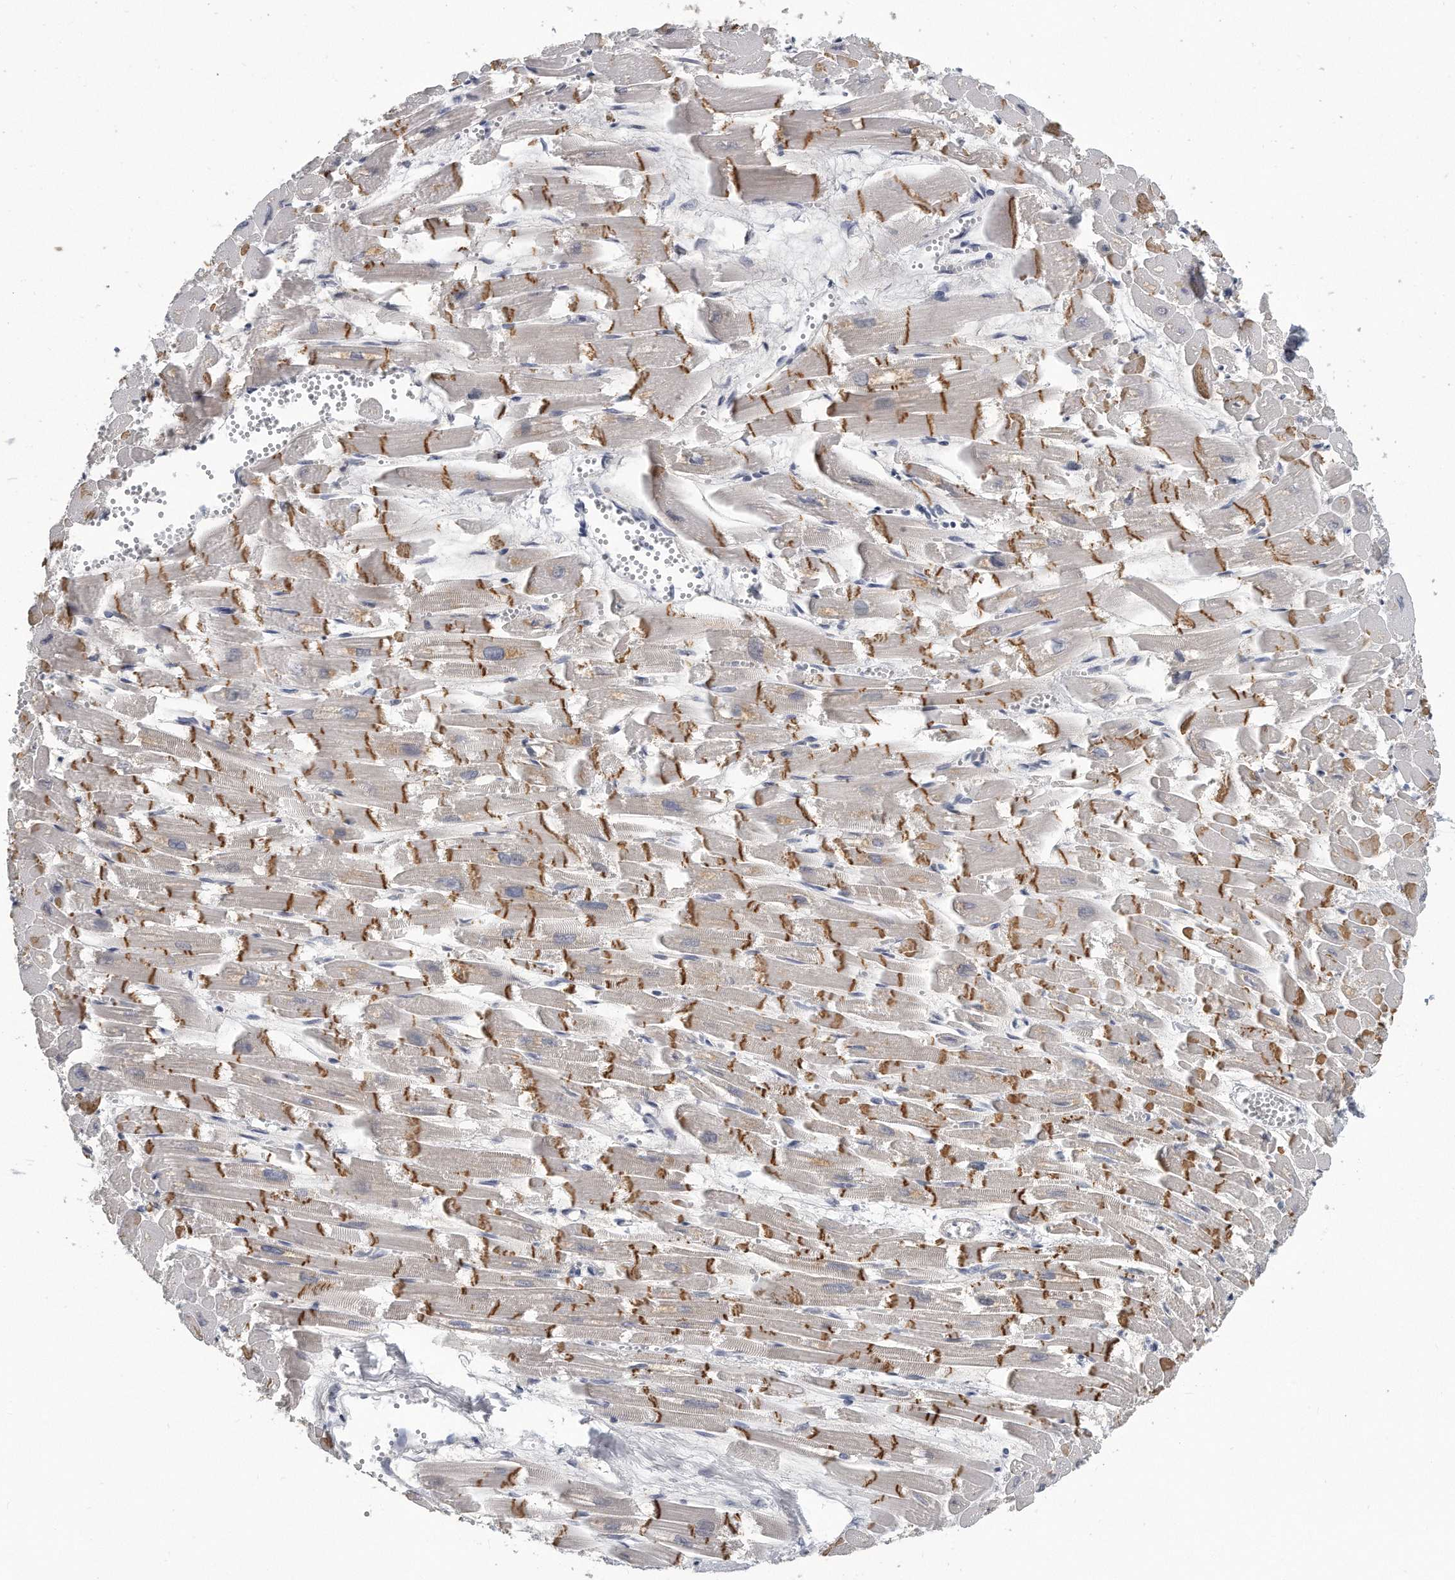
{"staining": {"intensity": "moderate", "quantity": "25%-75%", "location": "cytoplasmic/membranous"}, "tissue": "heart muscle", "cell_type": "Cardiomyocytes", "image_type": "normal", "snomed": [{"axis": "morphology", "description": "Normal tissue, NOS"}, {"axis": "topography", "description": "Heart"}], "caption": "The immunohistochemical stain shows moderate cytoplasmic/membranous positivity in cardiomyocytes of unremarkable heart muscle.", "gene": "KLHL7", "patient": {"sex": "male", "age": 54}}